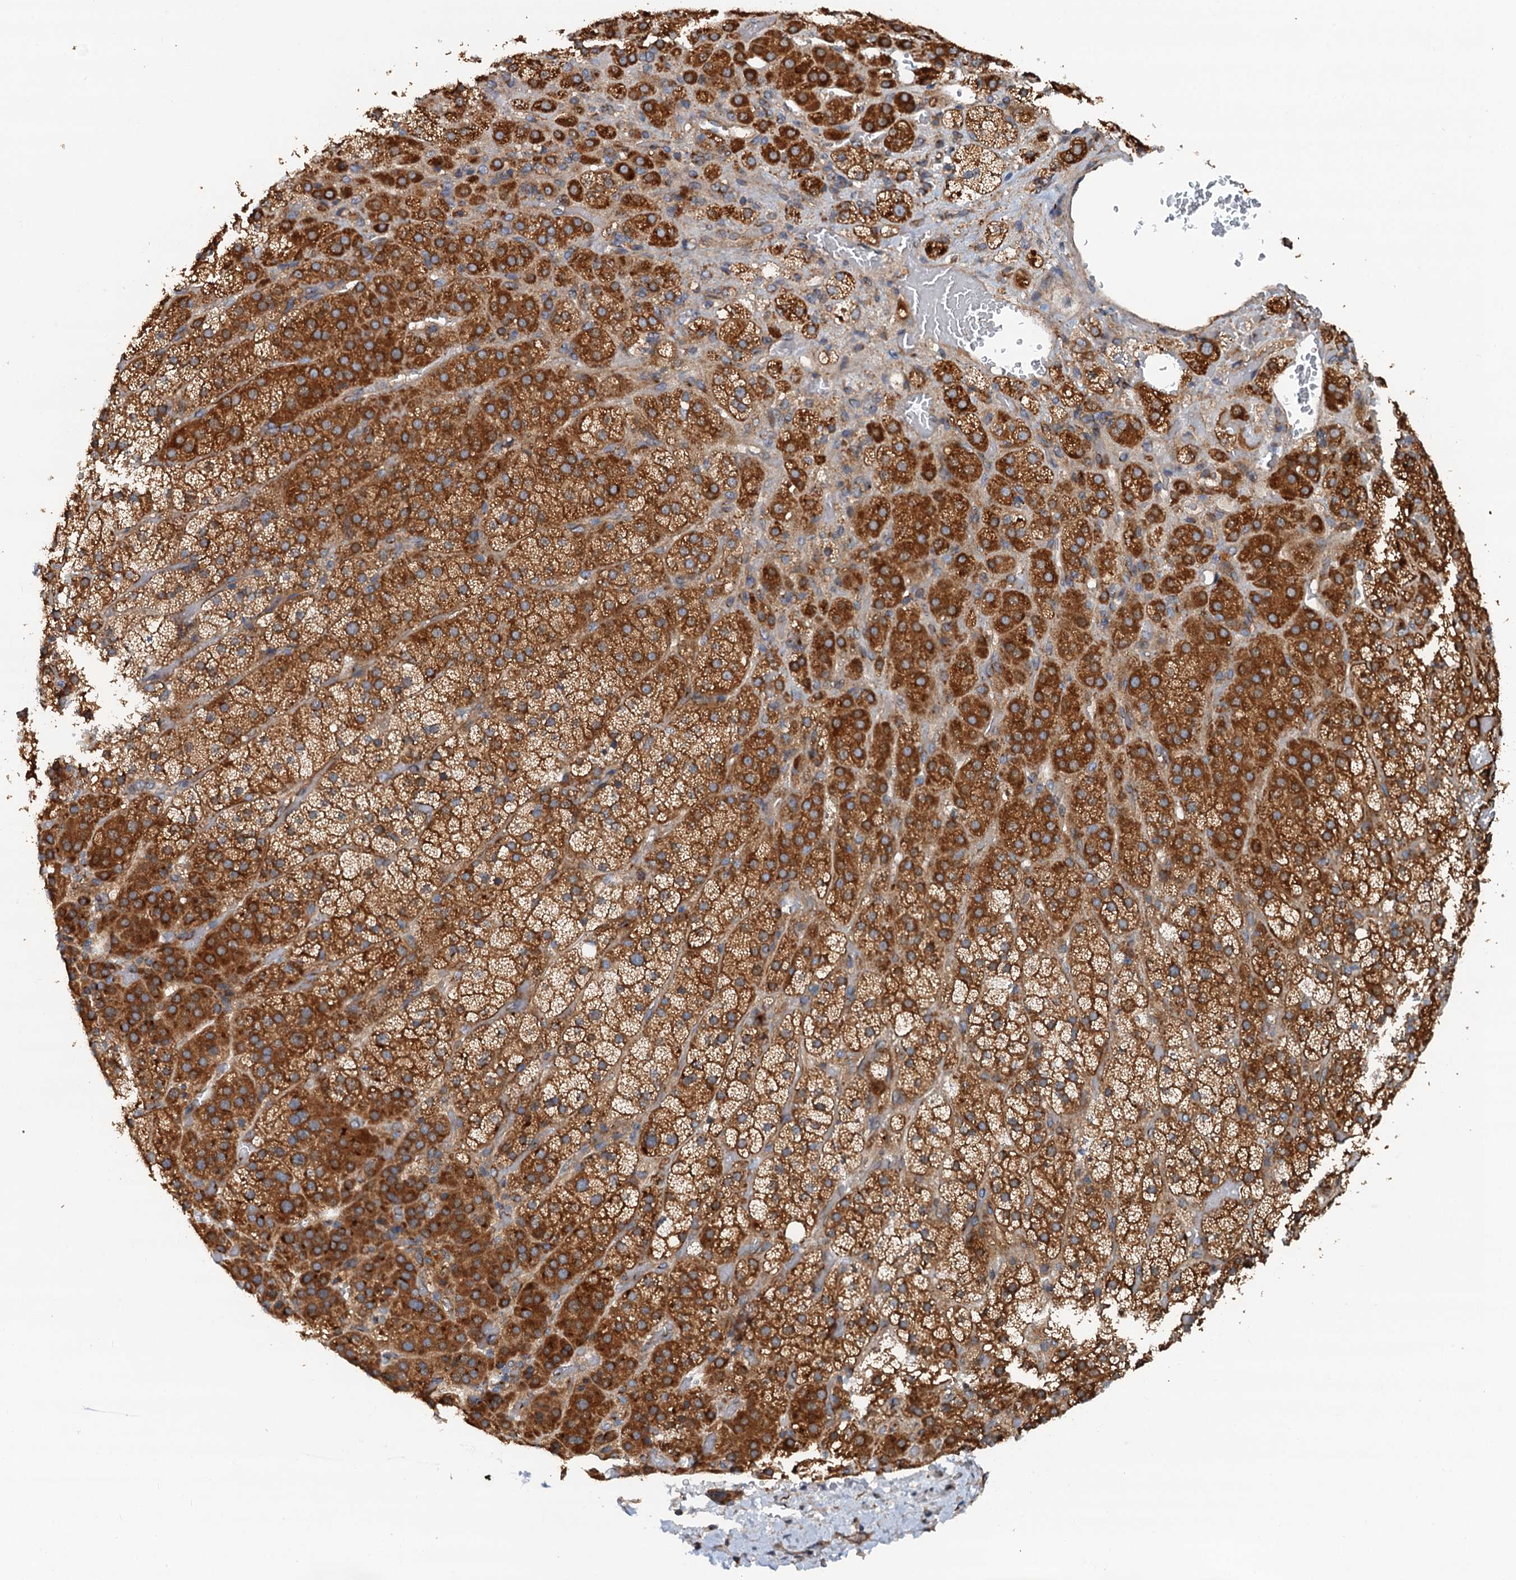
{"staining": {"intensity": "strong", "quantity": "25%-75%", "location": "cytoplasmic/membranous"}, "tissue": "adrenal gland", "cell_type": "Glandular cells", "image_type": "normal", "snomed": [{"axis": "morphology", "description": "Normal tissue, NOS"}, {"axis": "topography", "description": "Adrenal gland"}], "caption": "Adrenal gland stained with immunohistochemistry (IHC) displays strong cytoplasmic/membranous expression in about 25%-75% of glandular cells.", "gene": "COG3", "patient": {"sex": "male", "age": 57}}